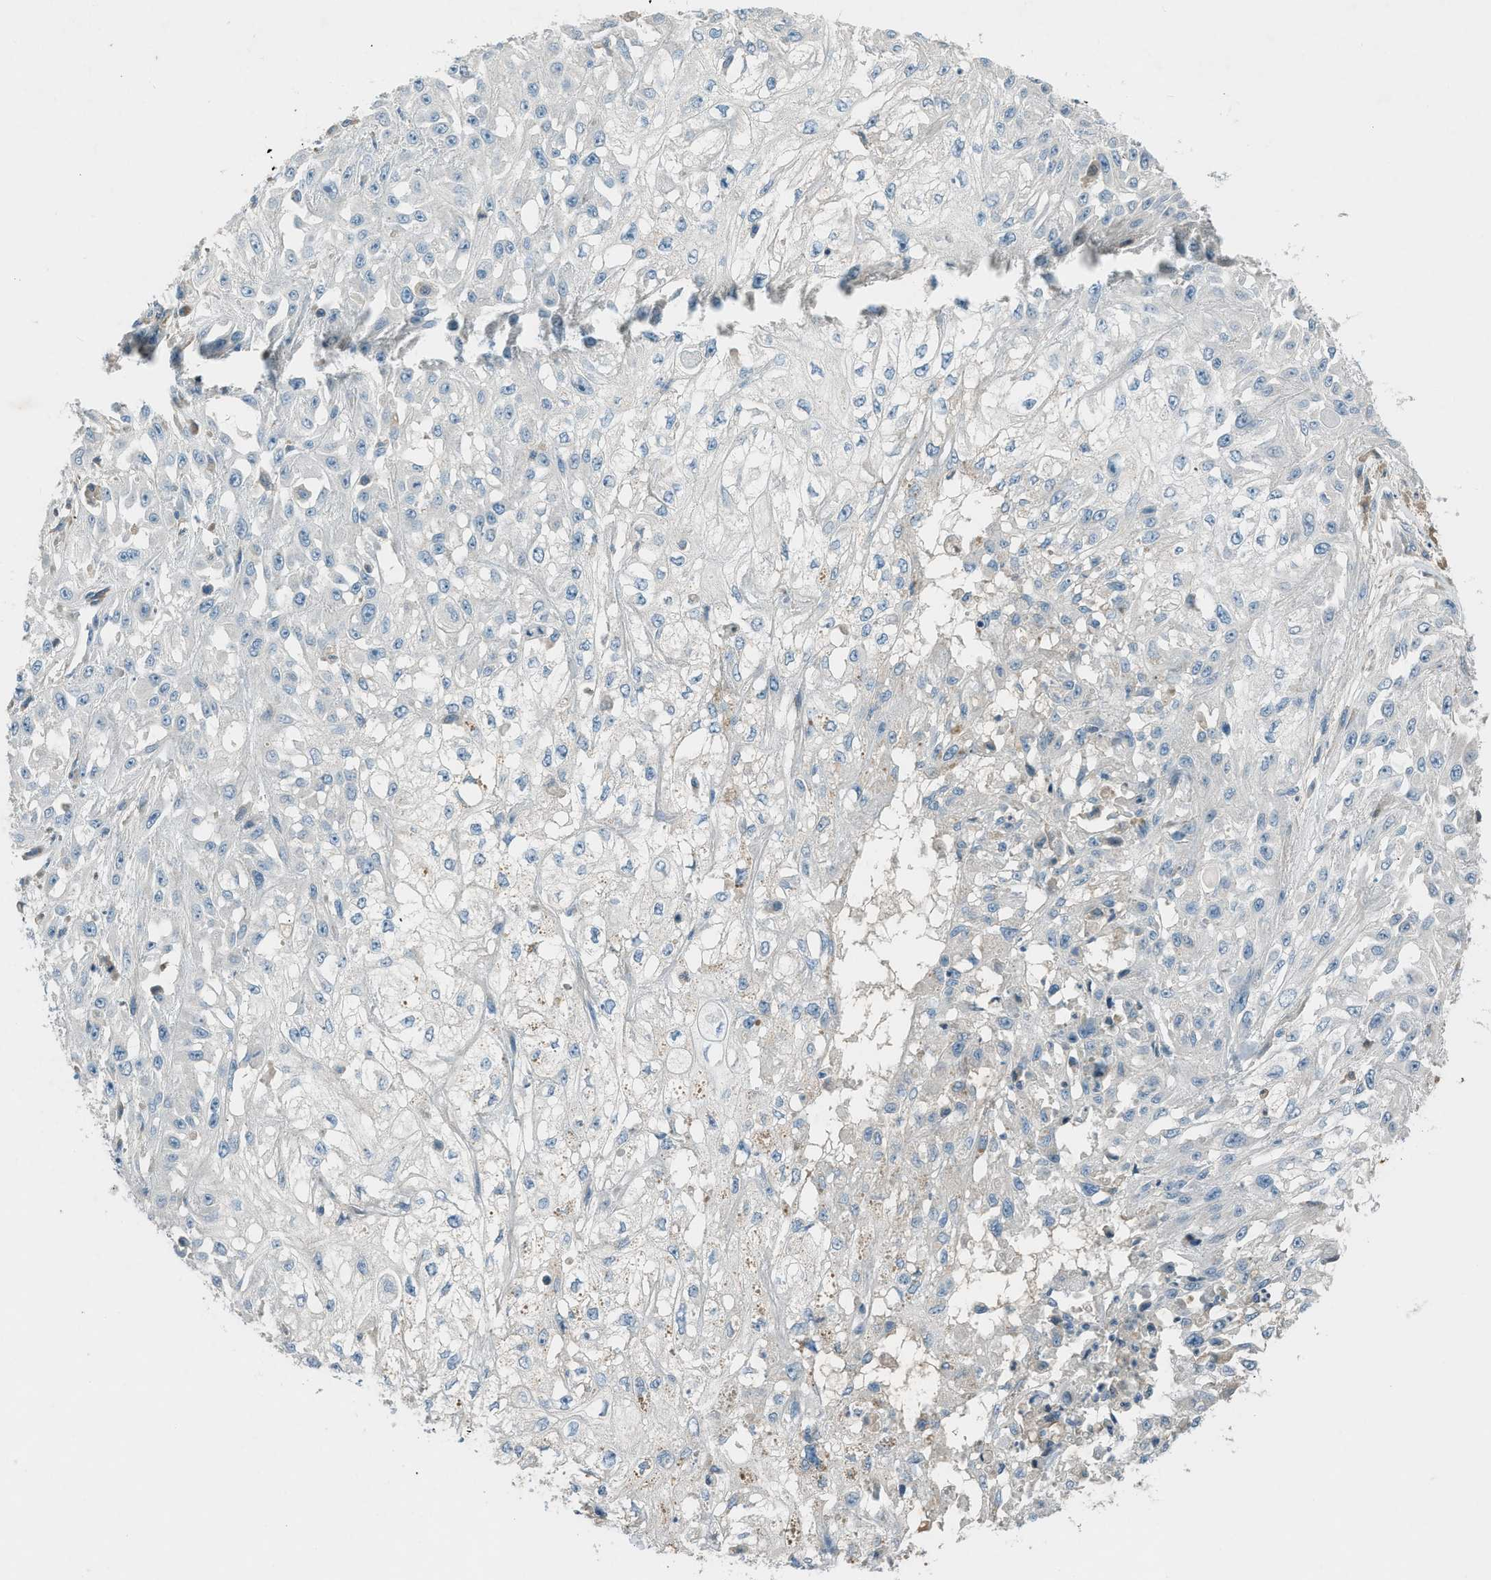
{"staining": {"intensity": "negative", "quantity": "none", "location": "none"}, "tissue": "skin cancer", "cell_type": "Tumor cells", "image_type": "cancer", "snomed": [{"axis": "morphology", "description": "Squamous cell carcinoma, NOS"}, {"axis": "morphology", "description": "Squamous cell carcinoma, metastatic, NOS"}, {"axis": "topography", "description": "Skin"}, {"axis": "topography", "description": "Lymph node"}], "caption": "DAB (3,3'-diaminobenzidine) immunohistochemical staining of skin metastatic squamous cell carcinoma displays no significant expression in tumor cells. (DAB IHC visualized using brightfield microscopy, high magnification).", "gene": "FBLN2", "patient": {"sex": "male", "age": 75}}